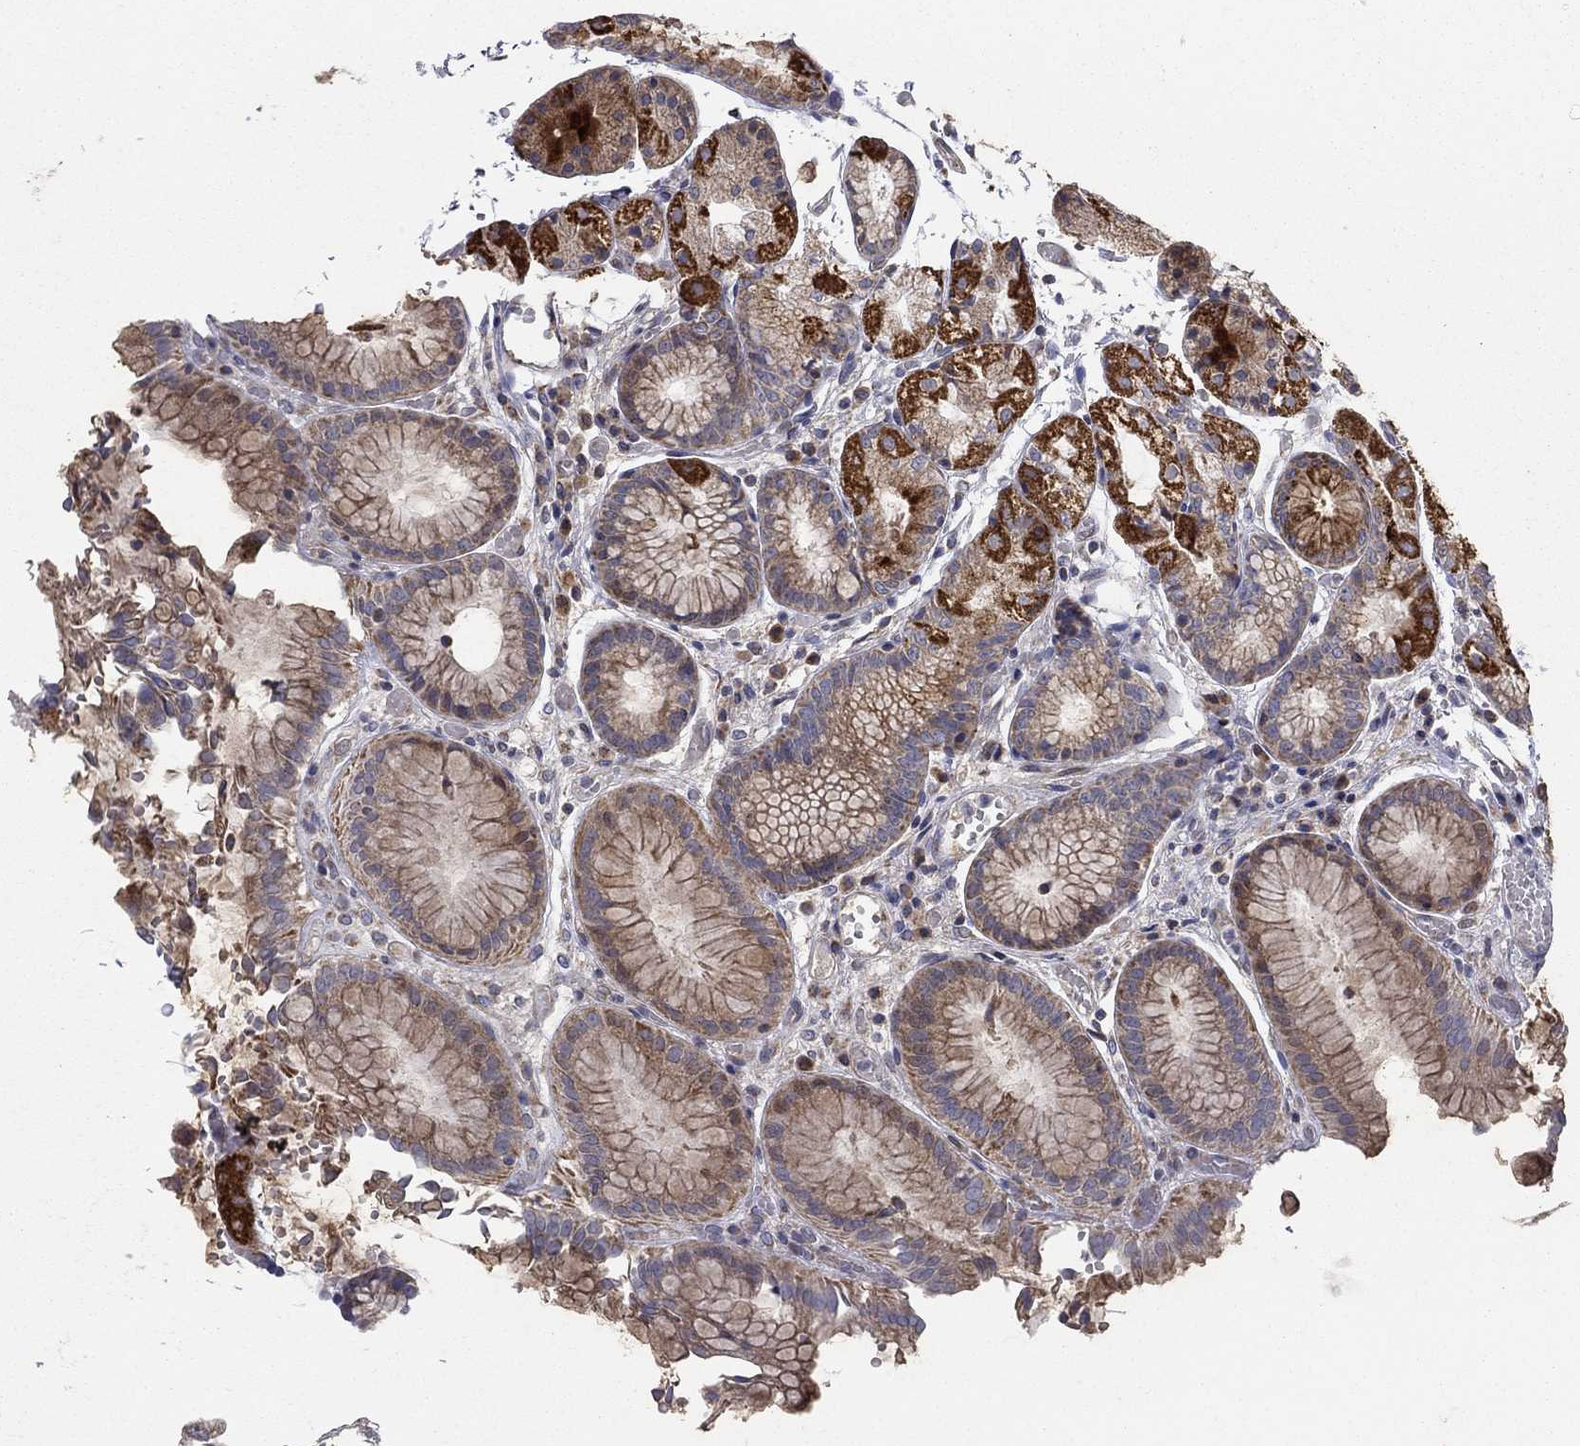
{"staining": {"intensity": "strong", "quantity": "25%-75%", "location": "cytoplasmic/membranous"}, "tissue": "stomach", "cell_type": "Glandular cells", "image_type": "normal", "snomed": [{"axis": "morphology", "description": "Normal tissue, NOS"}, {"axis": "topography", "description": "Stomach, upper"}], "caption": "Normal stomach exhibits strong cytoplasmic/membranous staining in about 25%-75% of glandular cells The protein is stained brown, and the nuclei are stained in blue (DAB (3,3'-diaminobenzidine) IHC with brightfield microscopy, high magnification)..", "gene": "MMAA", "patient": {"sex": "male", "age": 72}}